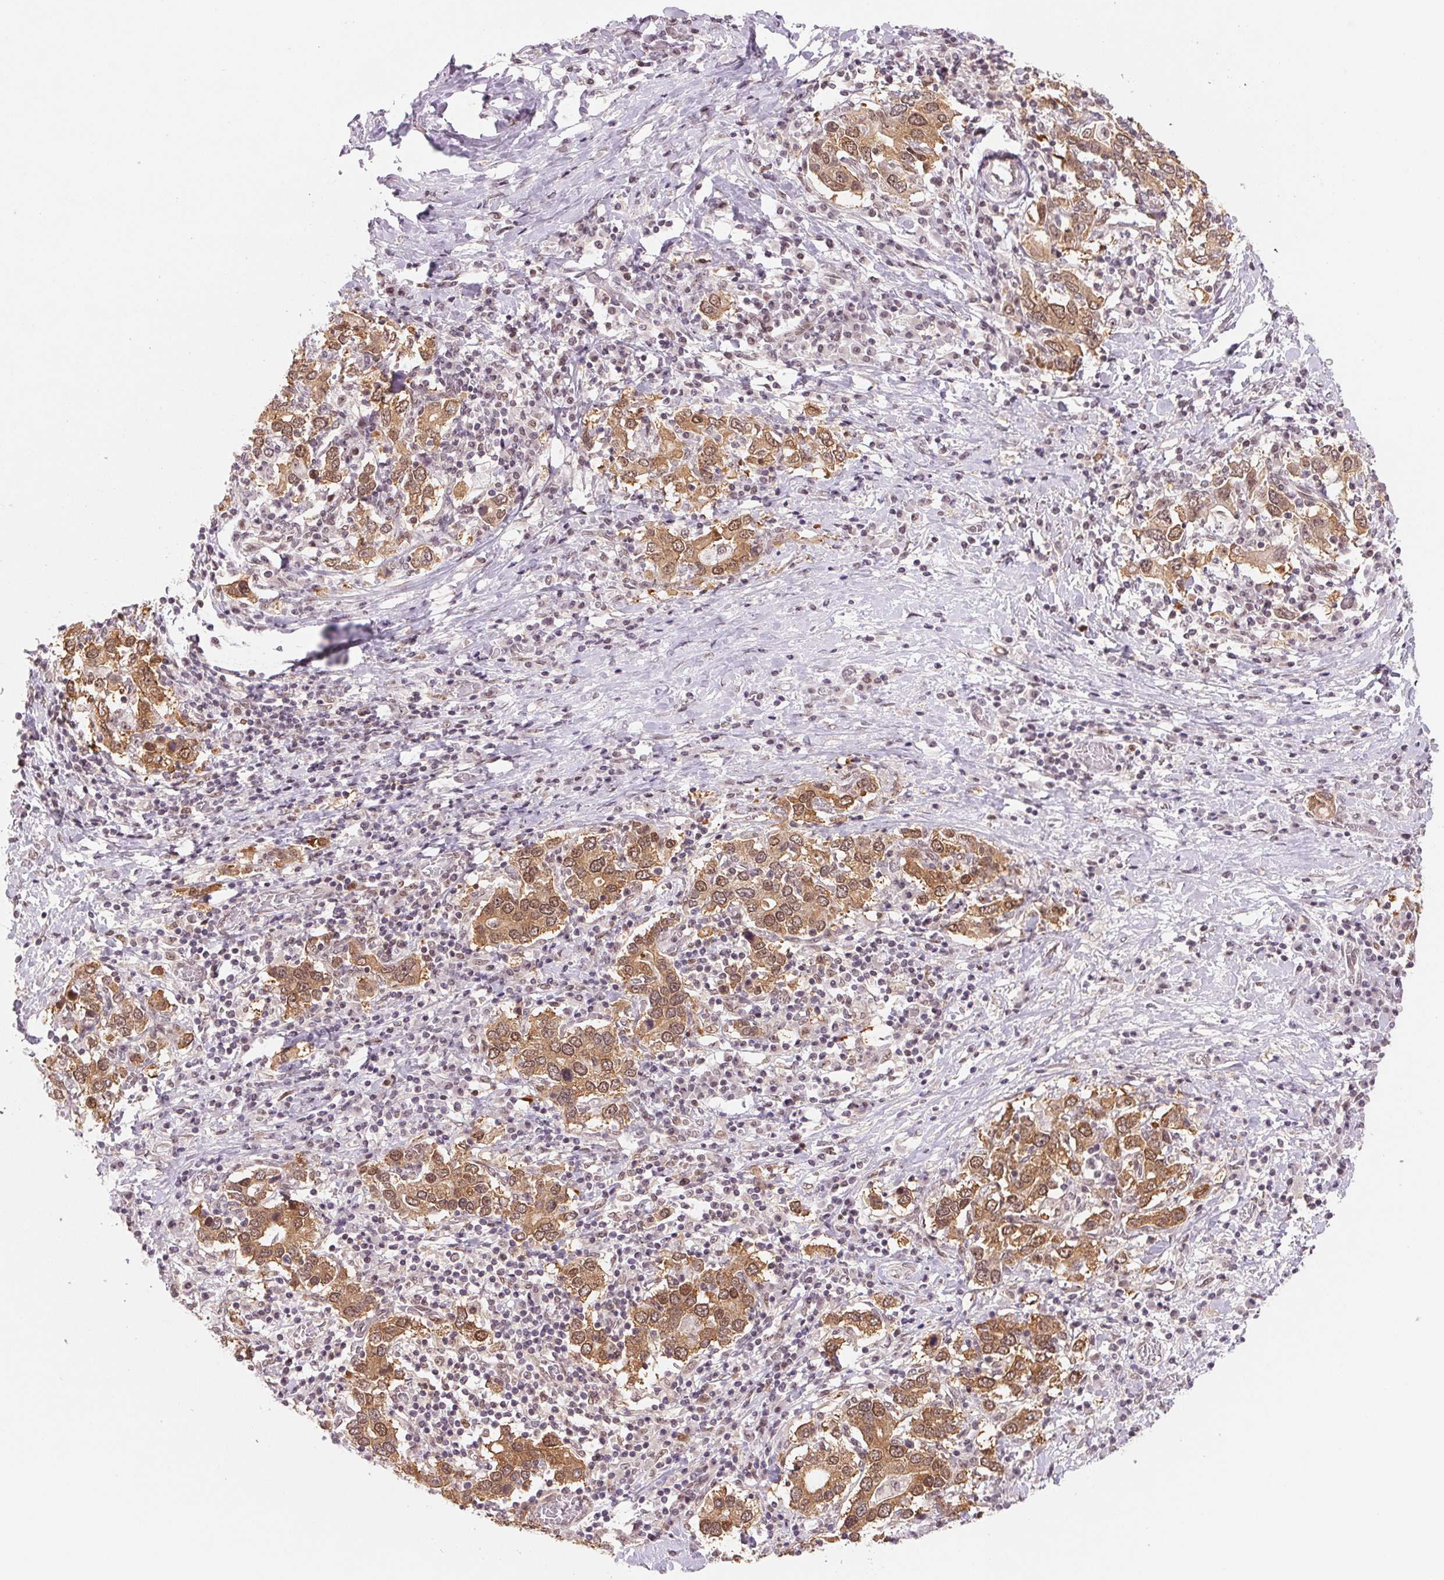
{"staining": {"intensity": "moderate", "quantity": ">75%", "location": "cytoplasmic/membranous,nuclear"}, "tissue": "stomach cancer", "cell_type": "Tumor cells", "image_type": "cancer", "snomed": [{"axis": "morphology", "description": "Adenocarcinoma, NOS"}, {"axis": "topography", "description": "Stomach, upper"}, {"axis": "topography", "description": "Stomach"}], "caption": "A high-resolution micrograph shows IHC staining of stomach adenocarcinoma, which displays moderate cytoplasmic/membranous and nuclear expression in approximately >75% of tumor cells.", "gene": "DNAJB6", "patient": {"sex": "male", "age": 62}}